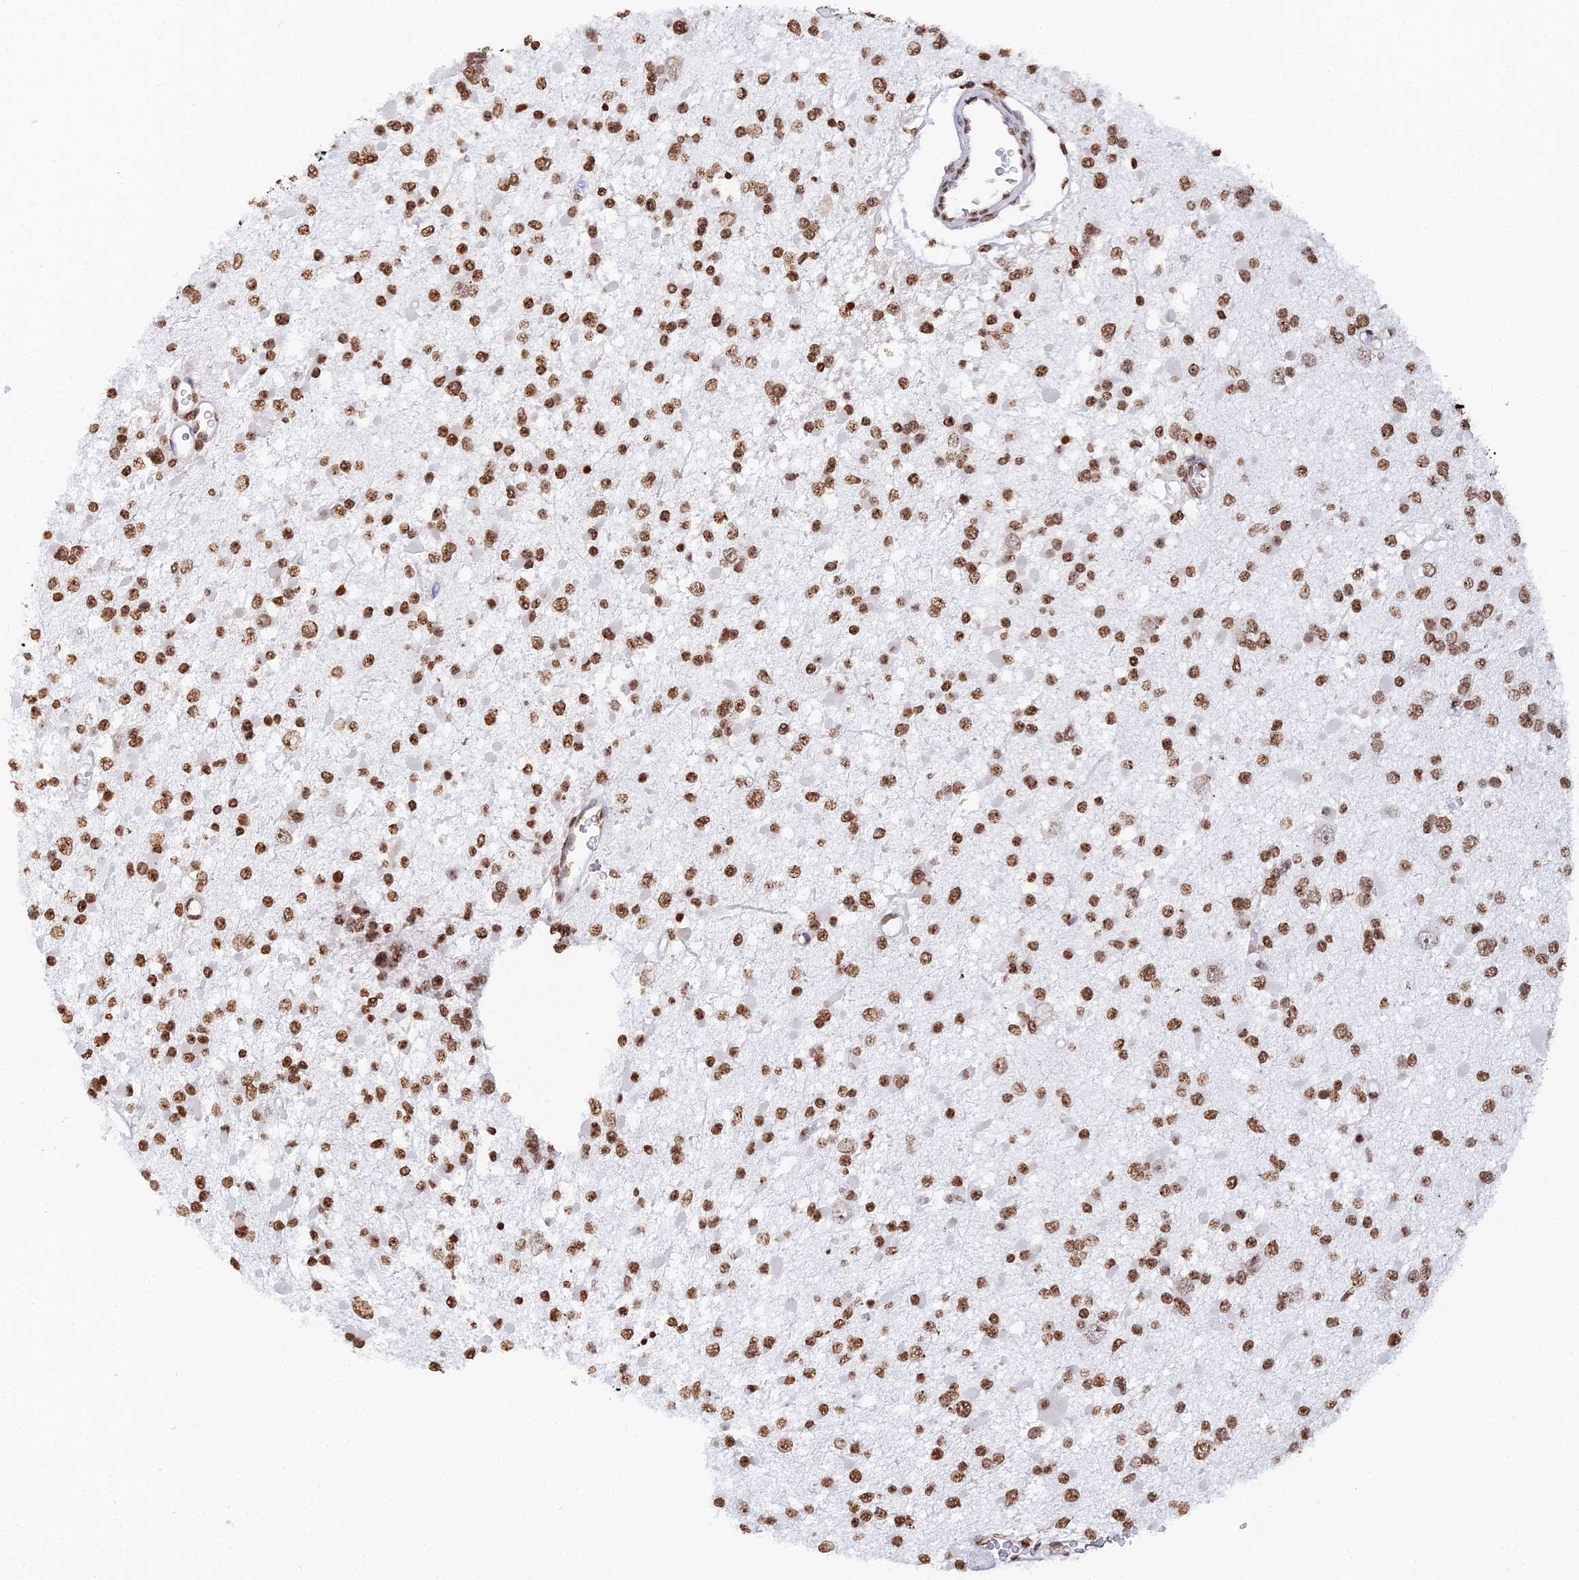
{"staining": {"intensity": "moderate", "quantity": ">75%", "location": "nuclear"}, "tissue": "glioma", "cell_type": "Tumor cells", "image_type": "cancer", "snomed": [{"axis": "morphology", "description": "Glioma, malignant, Low grade"}, {"axis": "topography", "description": "Brain"}], "caption": "High-magnification brightfield microscopy of glioma stained with DAB (brown) and counterstained with hematoxylin (blue). tumor cells exhibit moderate nuclear staining is appreciated in about>75% of cells. (IHC, brightfield microscopy, high magnification).", "gene": "GBP3", "patient": {"sex": "female", "age": 22}}